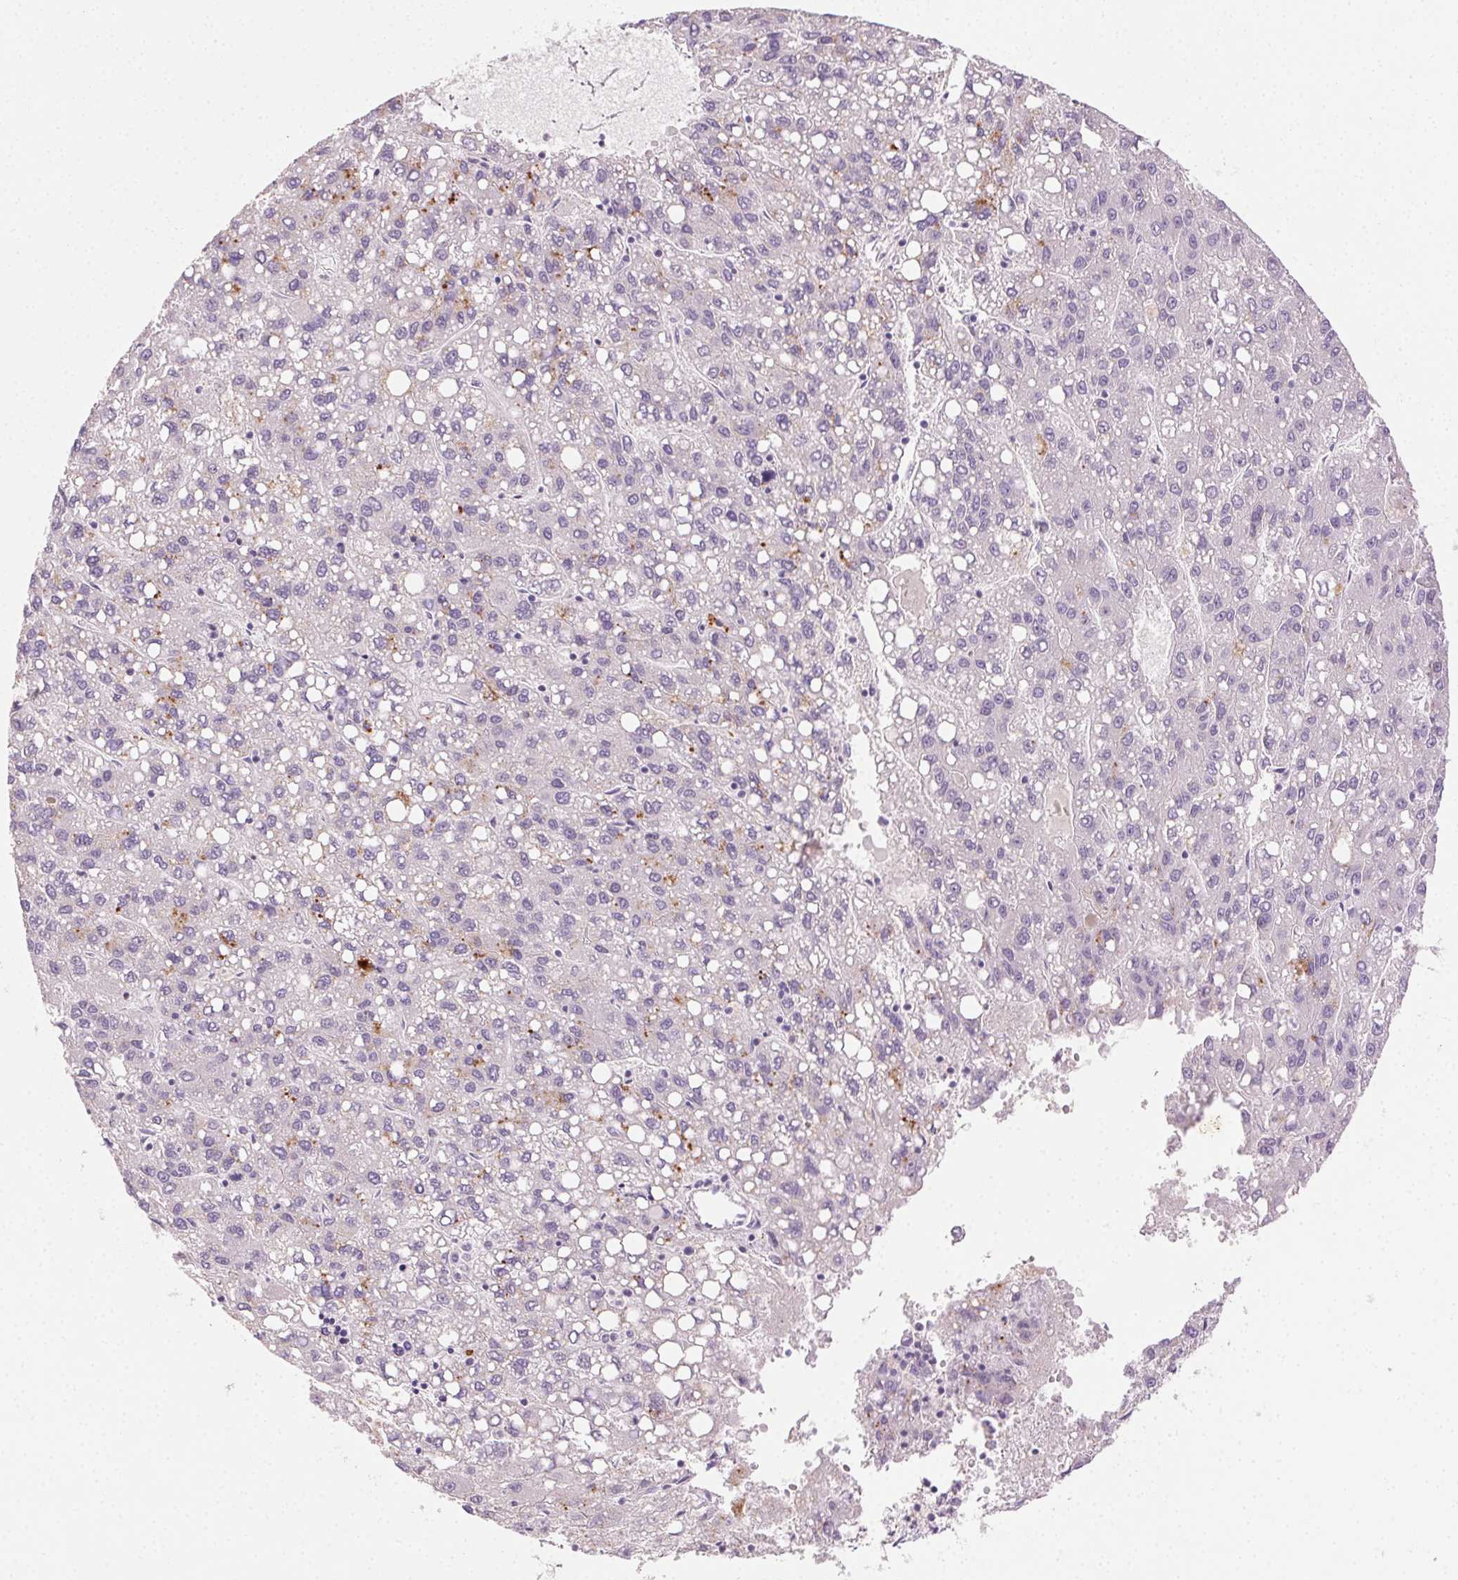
{"staining": {"intensity": "negative", "quantity": "none", "location": "none"}, "tissue": "liver cancer", "cell_type": "Tumor cells", "image_type": "cancer", "snomed": [{"axis": "morphology", "description": "Carcinoma, Hepatocellular, NOS"}, {"axis": "topography", "description": "Liver"}], "caption": "IHC micrograph of neoplastic tissue: hepatocellular carcinoma (liver) stained with DAB displays no significant protein positivity in tumor cells.", "gene": "AKAP5", "patient": {"sex": "female", "age": 82}}